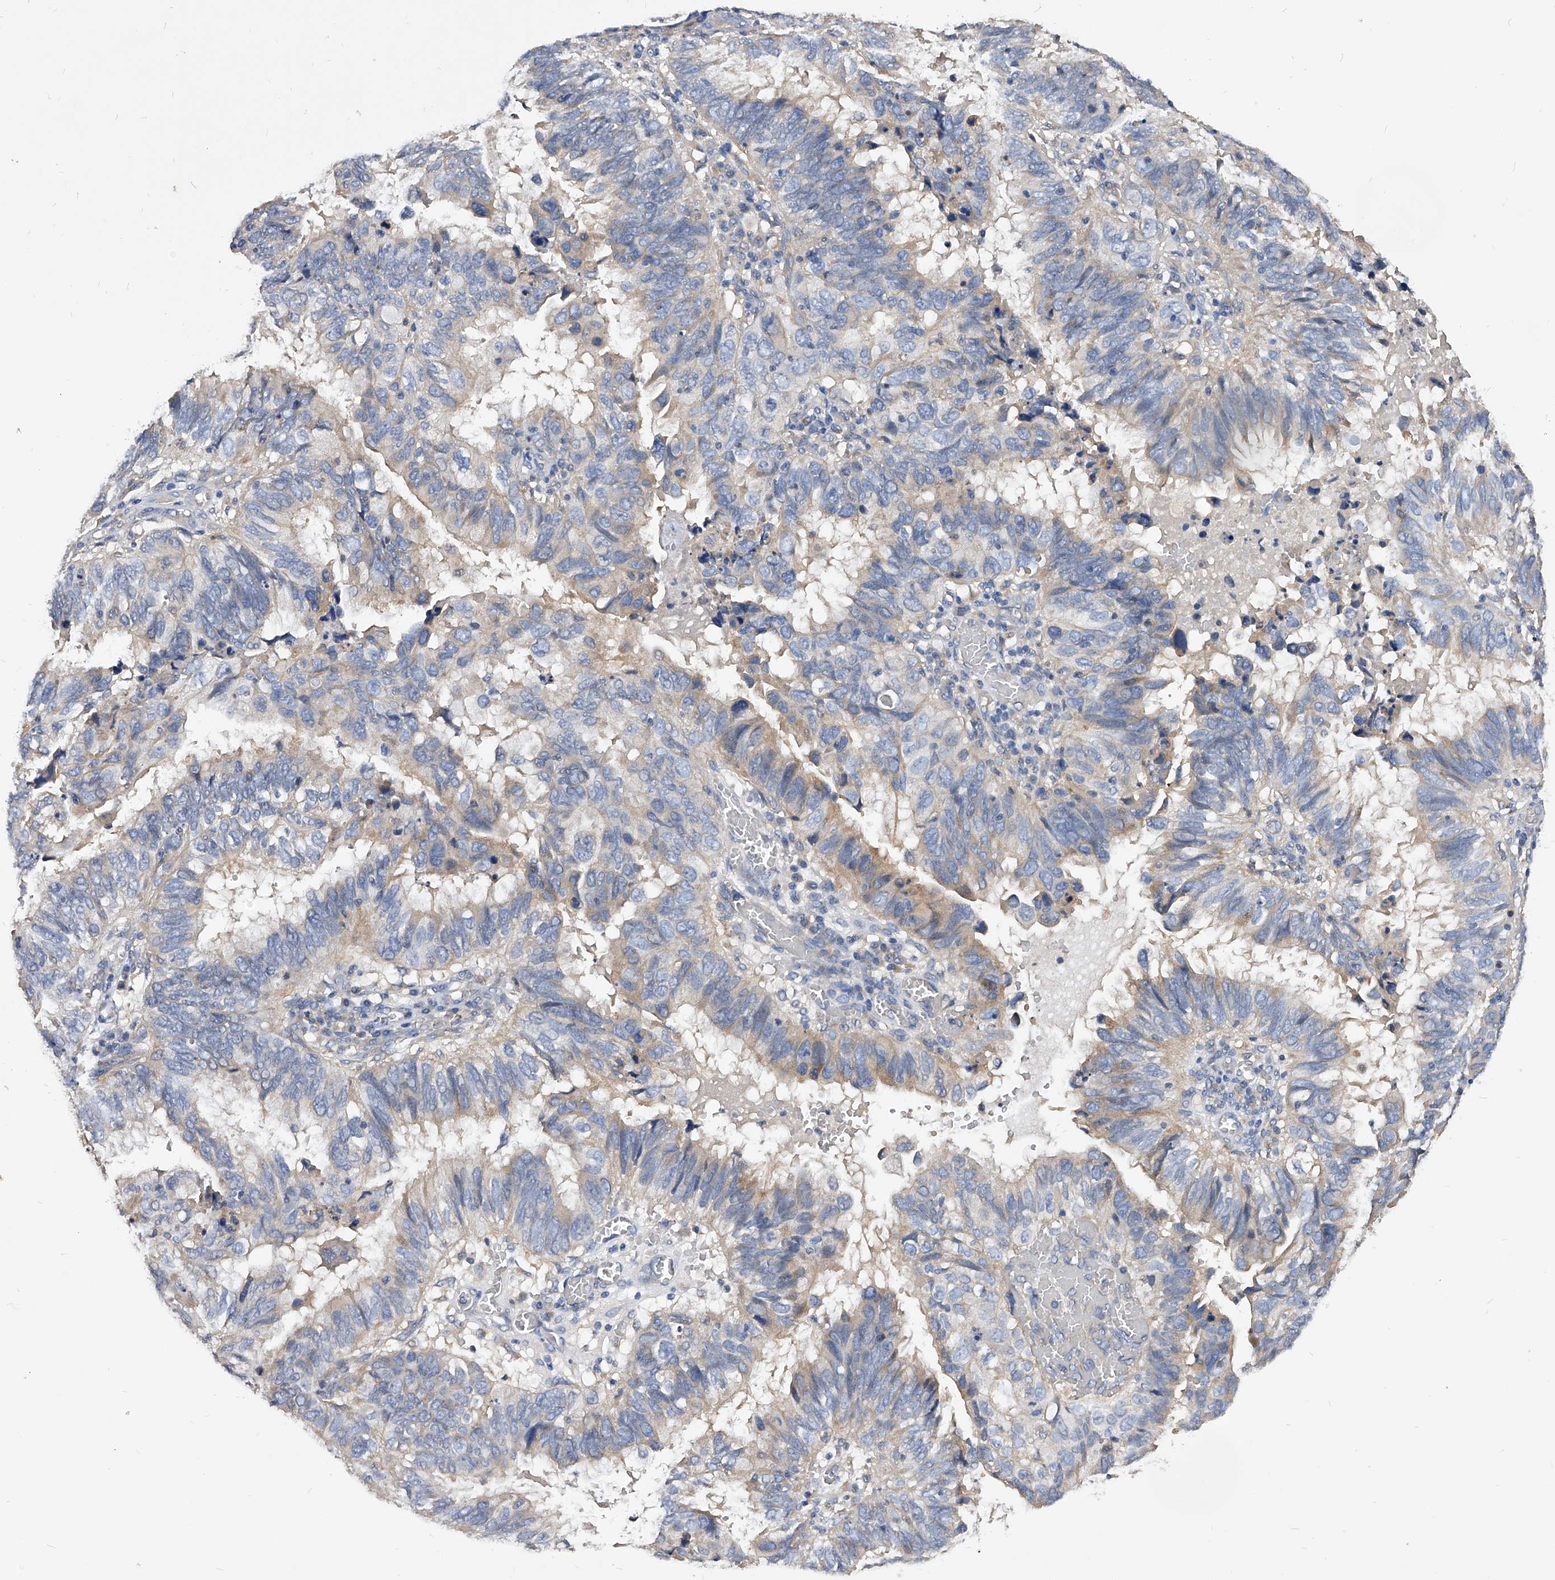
{"staining": {"intensity": "weak", "quantity": "<25%", "location": "cytoplasmic/membranous"}, "tissue": "endometrial cancer", "cell_type": "Tumor cells", "image_type": "cancer", "snomed": [{"axis": "morphology", "description": "Adenocarcinoma, NOS"}, {"axis": "topography", "description": "Uterus"}], "caption": "The photomicrograph reveals no staining of tumor cells in adenocarcinoma (endometrial).", "gene": "ARL4C", "patient": {"sex": "female", "age": 77}}